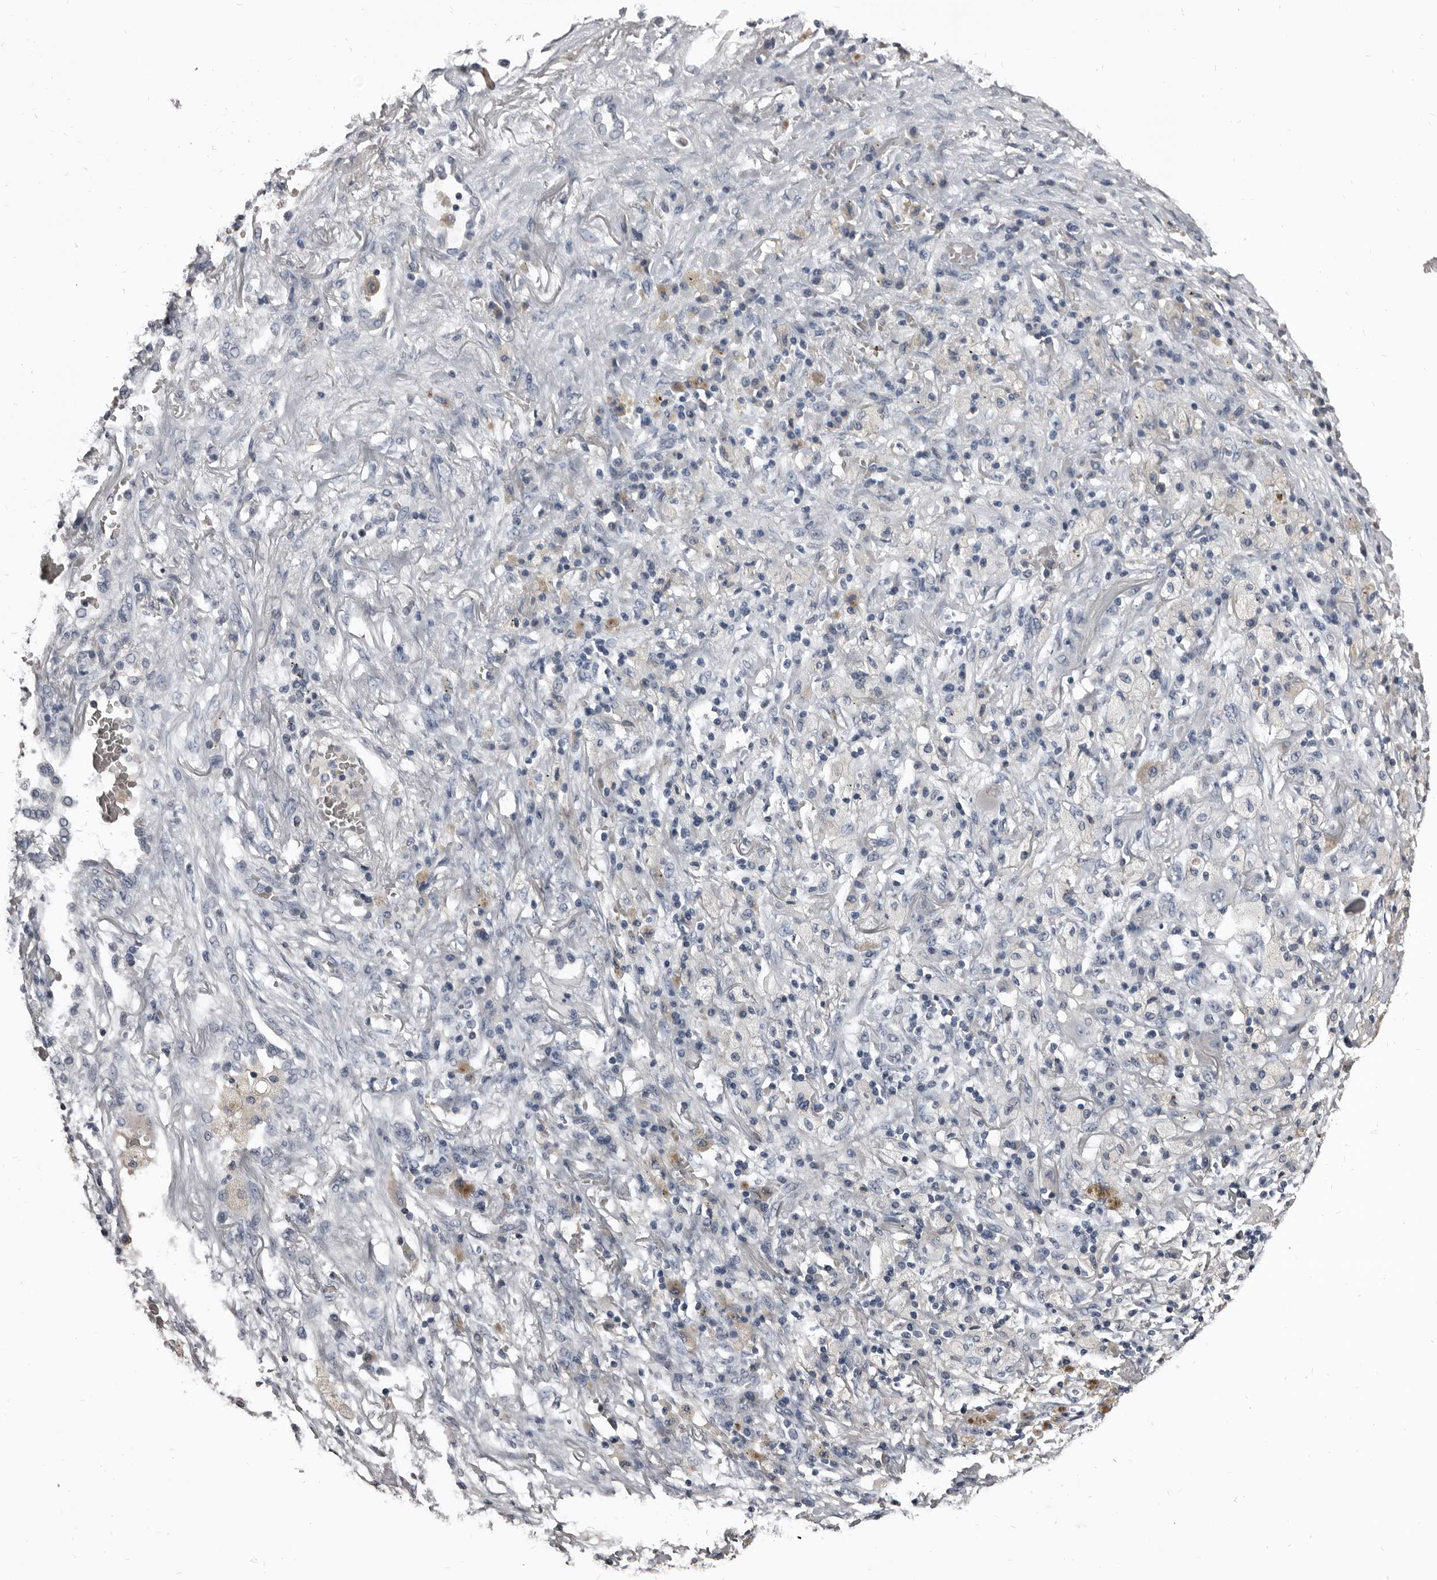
{"staining": {"intensity": "weak", "quantity": "<25%", "location": "cytoplasmic/membranous"}, "tissue": "lung cancer", "cell_type": "Tumor cells", "image_type": "cancer", "snomed": [{"axis": "morphology", "description": "Squamous cell carcinoma, NOS"}, {"axis": "topography", "description": "Lung"}], "caption": "Protein analysis of lung squamous cell carcinoma displays no significant positivity in tumor cells.", "gene": "GREB1", "patient": {"sex": "male", "age": 61}}